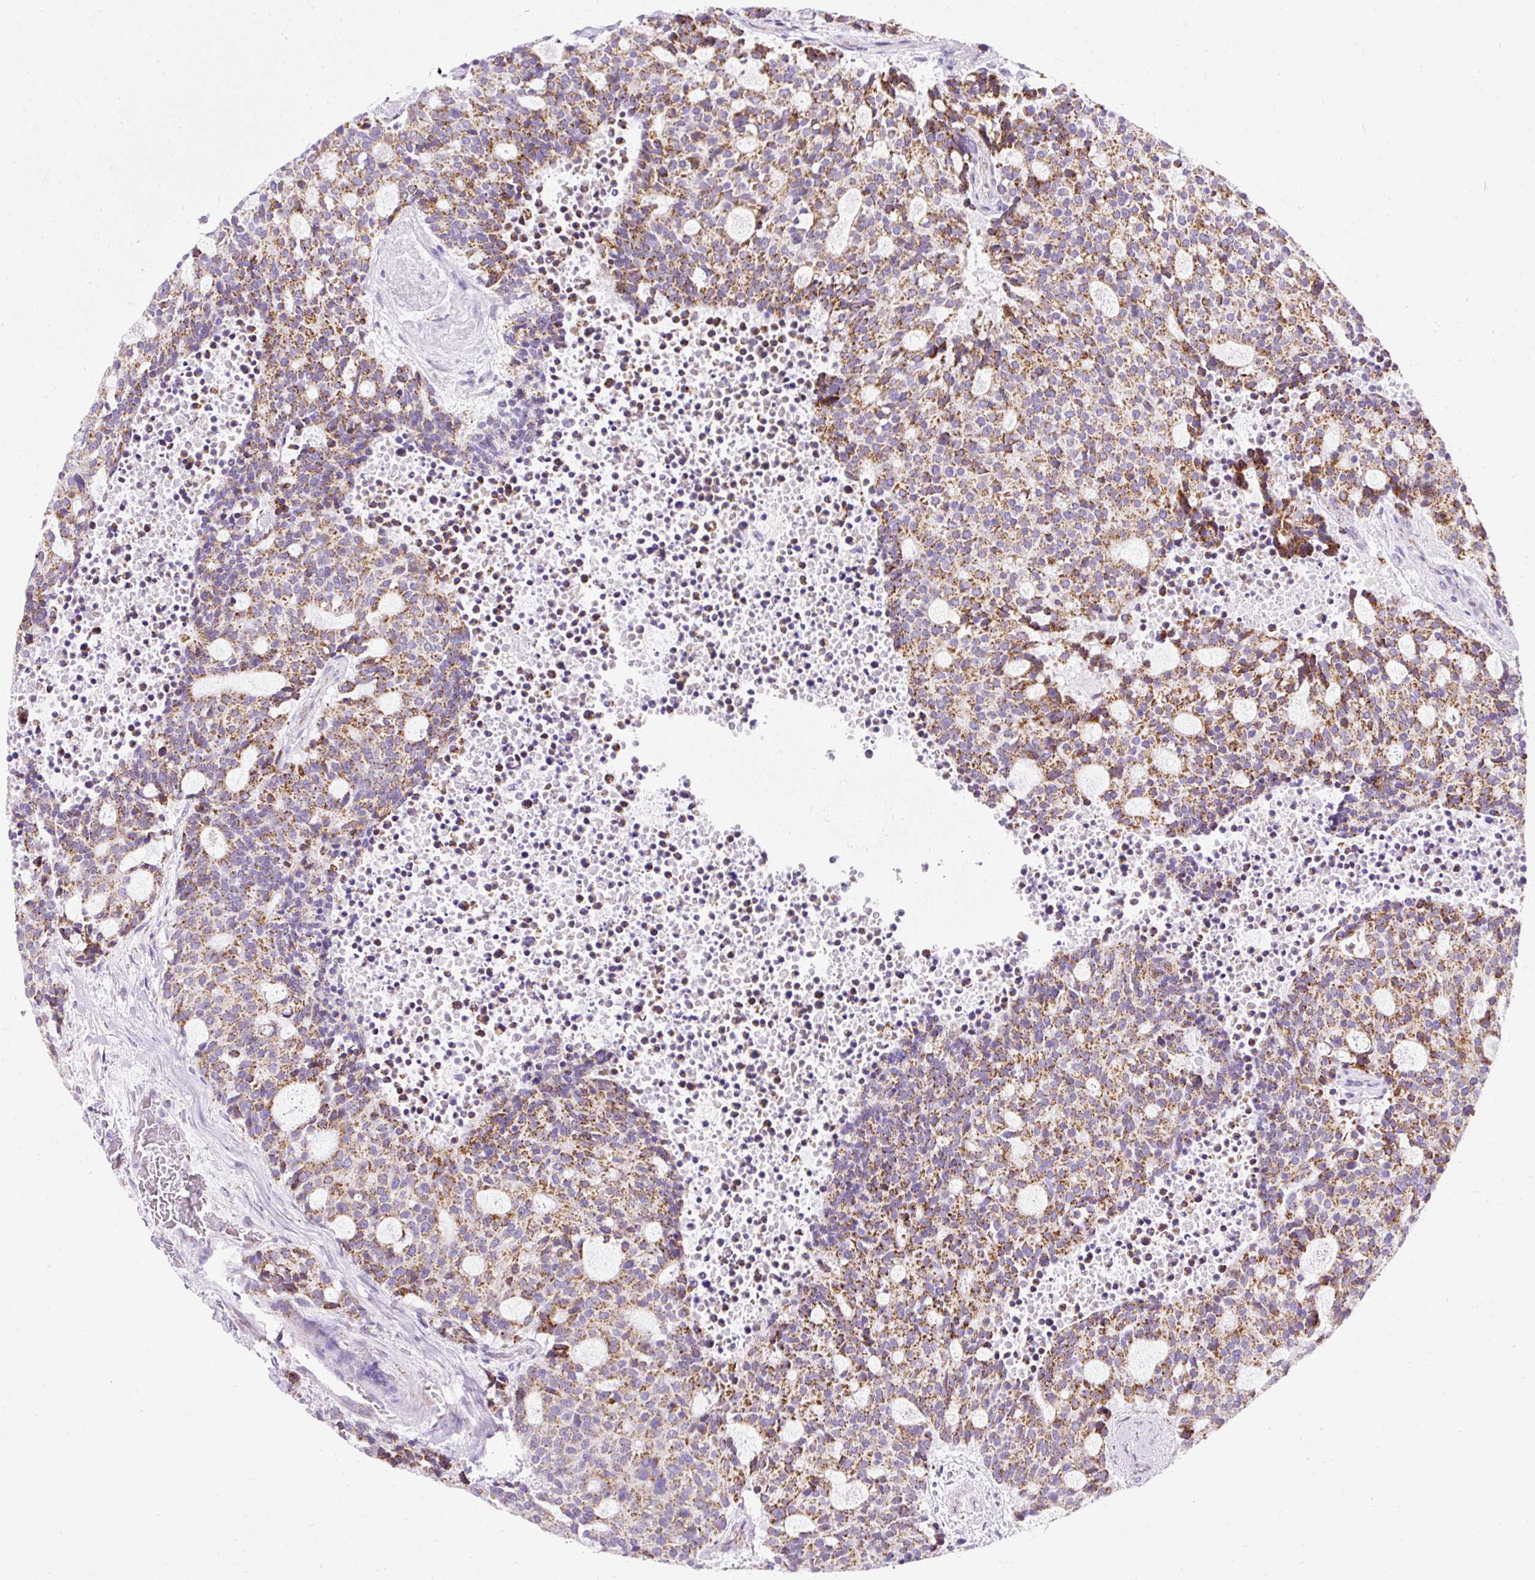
{"staining": {"intensity": "strong", "quantity": ">75%", "location": "cytoplasmic/membranous"}, "tissue": "carcinoid", "cell_type": "Tumor cells", "image_type": "cancer", "snomed": [{"axis": "morphology", "description": "Carcinoid, malignant, NOS"}, {"axis": "topography", "description": "Pancreas"}], "caption": "Approximately >75% of tumor cells in human malignant carcinoid show strong cytoplasmic/membranous protein positivity as visualized by brown immunohistochemical staining.", "gene": "PLPP2", "patient": {"sex": "female", "age": 54}}